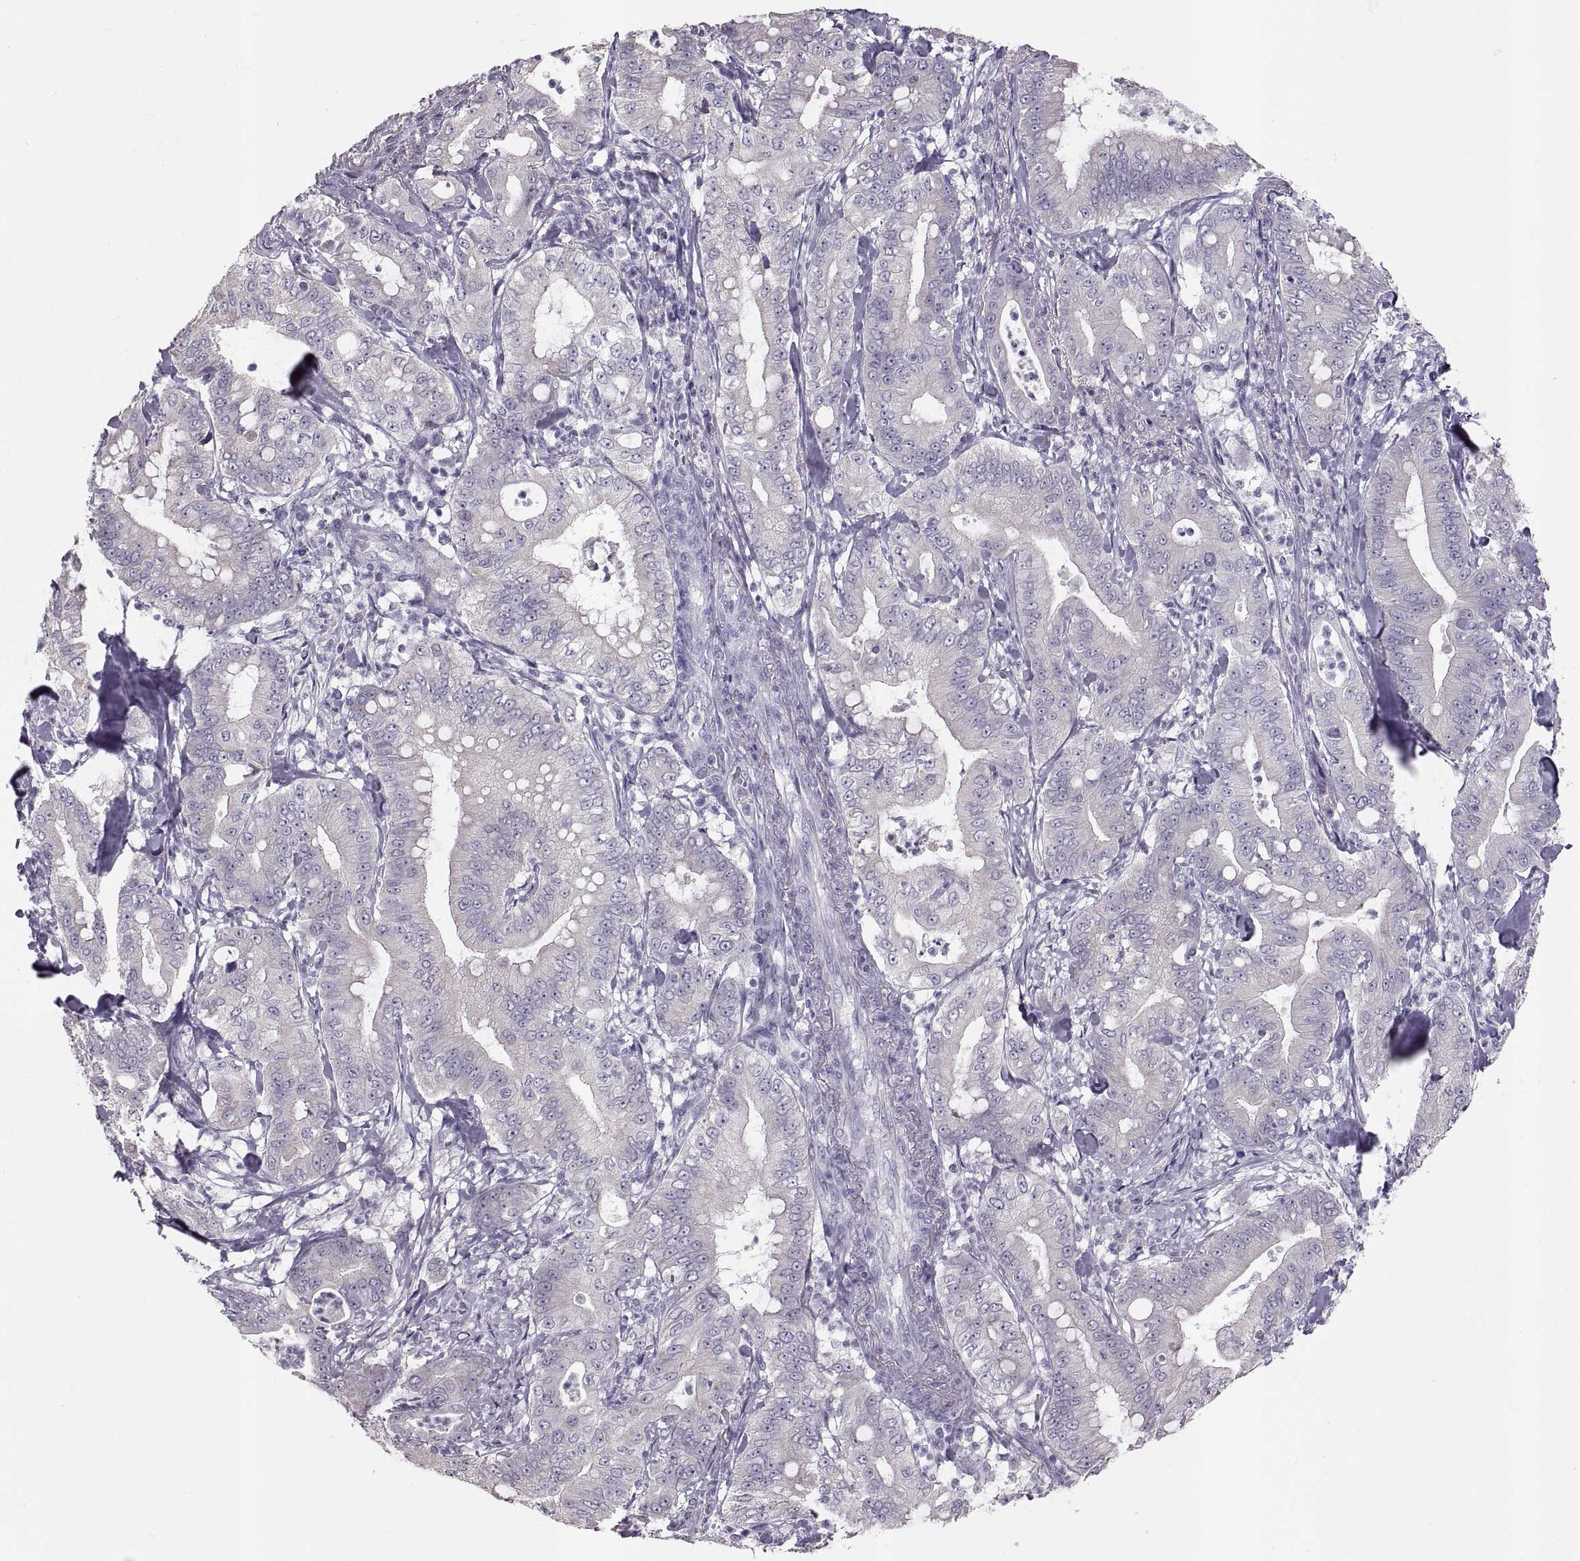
{"staining": {"intensity": "negative", "quantity": "none", "location": "none"}, "tissue": "pancreatic cancer", "cell_type": "Tumor cells", "image_type": "cancer", "snomed": [{"axis": "morphology", "description": "Adenocarcinoma, NOS"}, {"axis": "topography", "description": "Pancreas"}], "caption": "DAB (3,3'-diaminobenzidine) immunohistochemical staining of pancreatic cancer reveals no significant positivity in tumor cells.", "gene": "WBP2NL", "patient": {"sex": "male", "age": 71}}